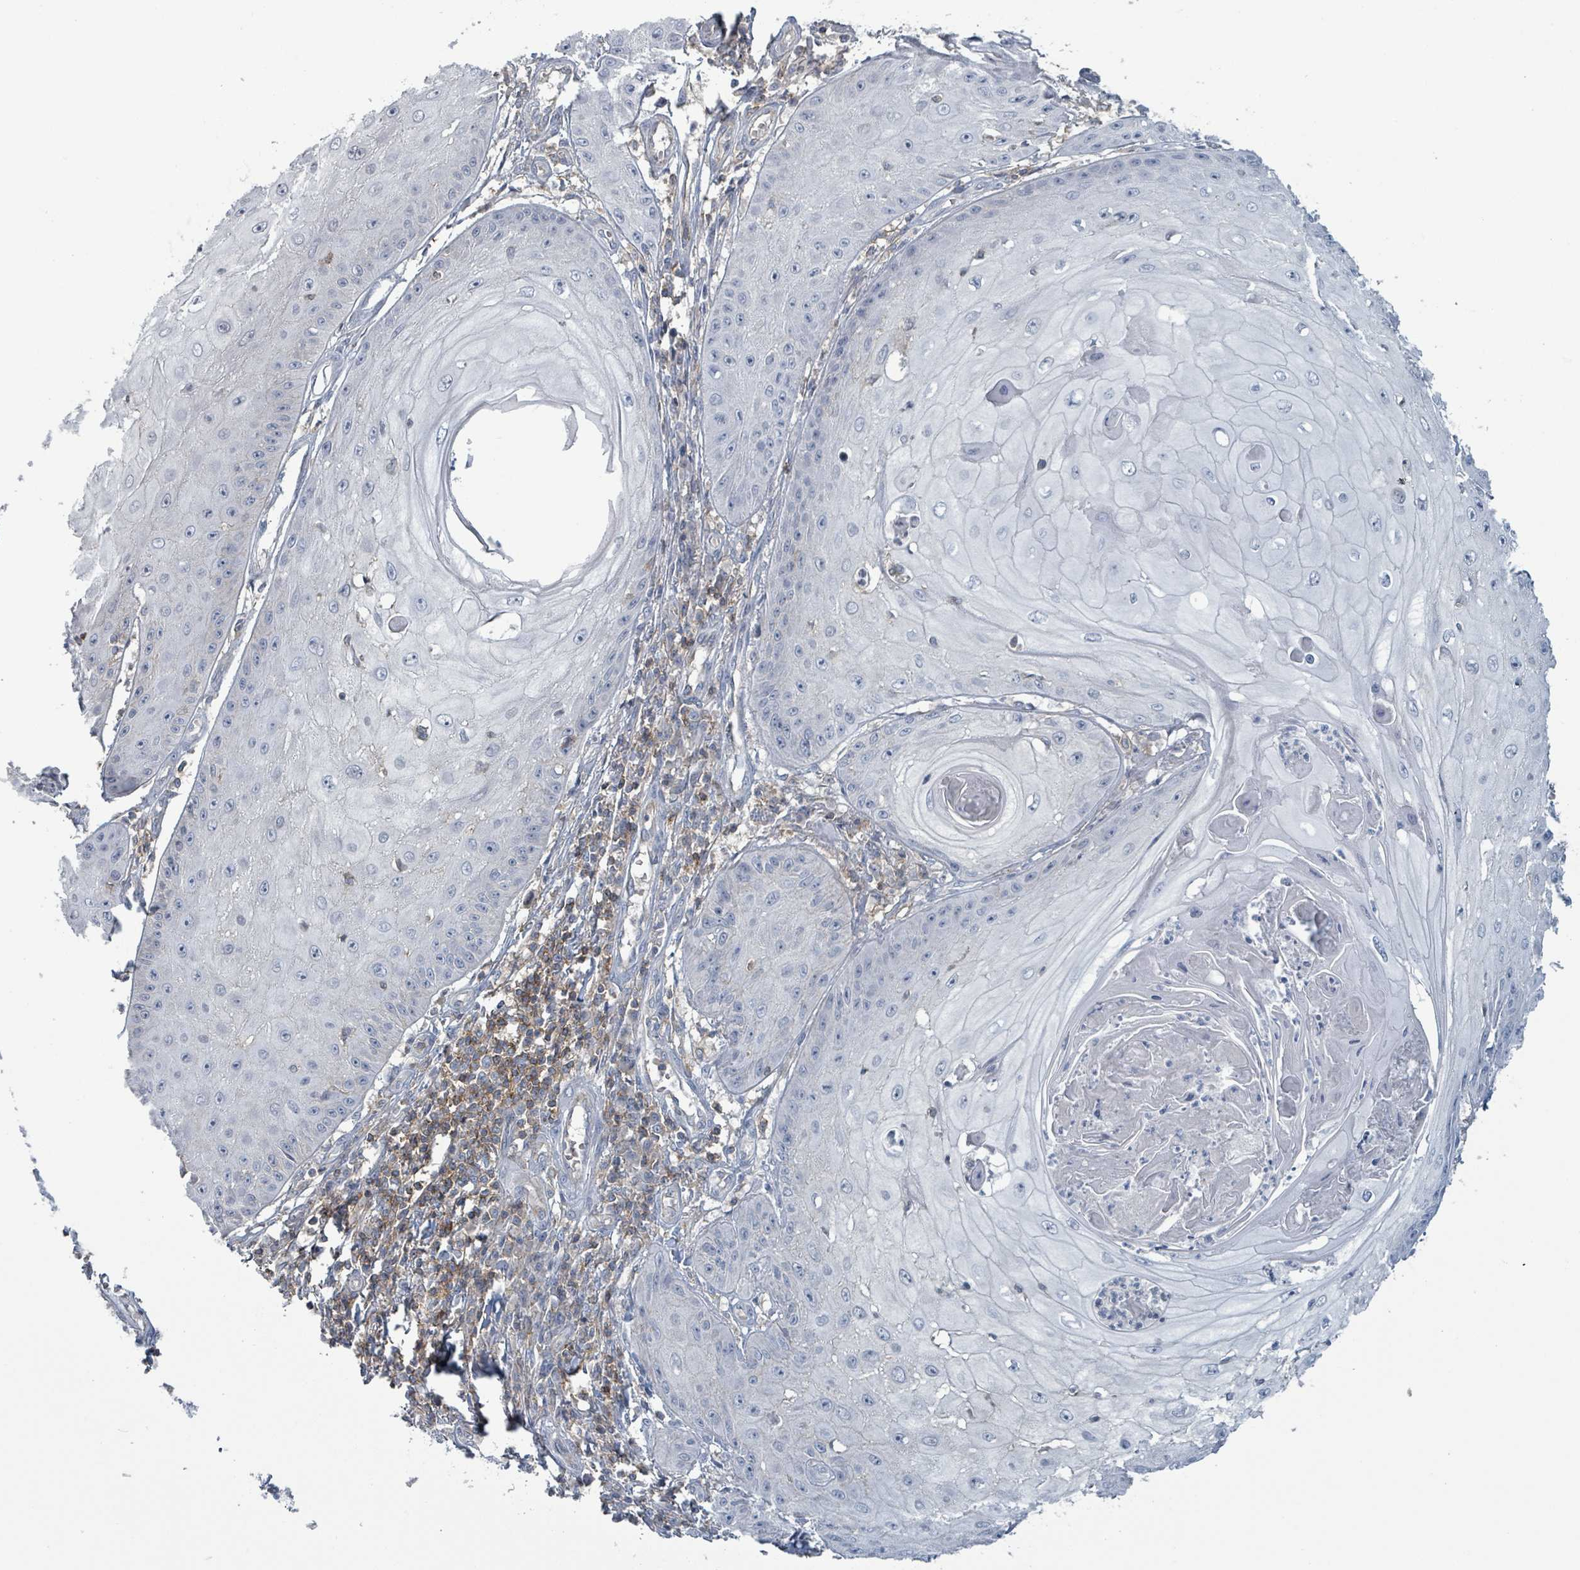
{"staining": {"intensity": "negative", "quantity": "none", "location": "none"}, "tissue": "skin cancer", "cell_type": "Tumor cells", "image_type": "cancer", "snomed": [{"axis": "morphology", "description": "Squamous cell carcinoma, NOS"}, {"axis": "topography", "description": "Skin"}], "caption": "The IHC histopathology image has no significant expression in tumor cells of skin squamous cell carcinoma tissue.", "gene": "TNFRSF14", "patient": {"sex": "male", "age": 70}}